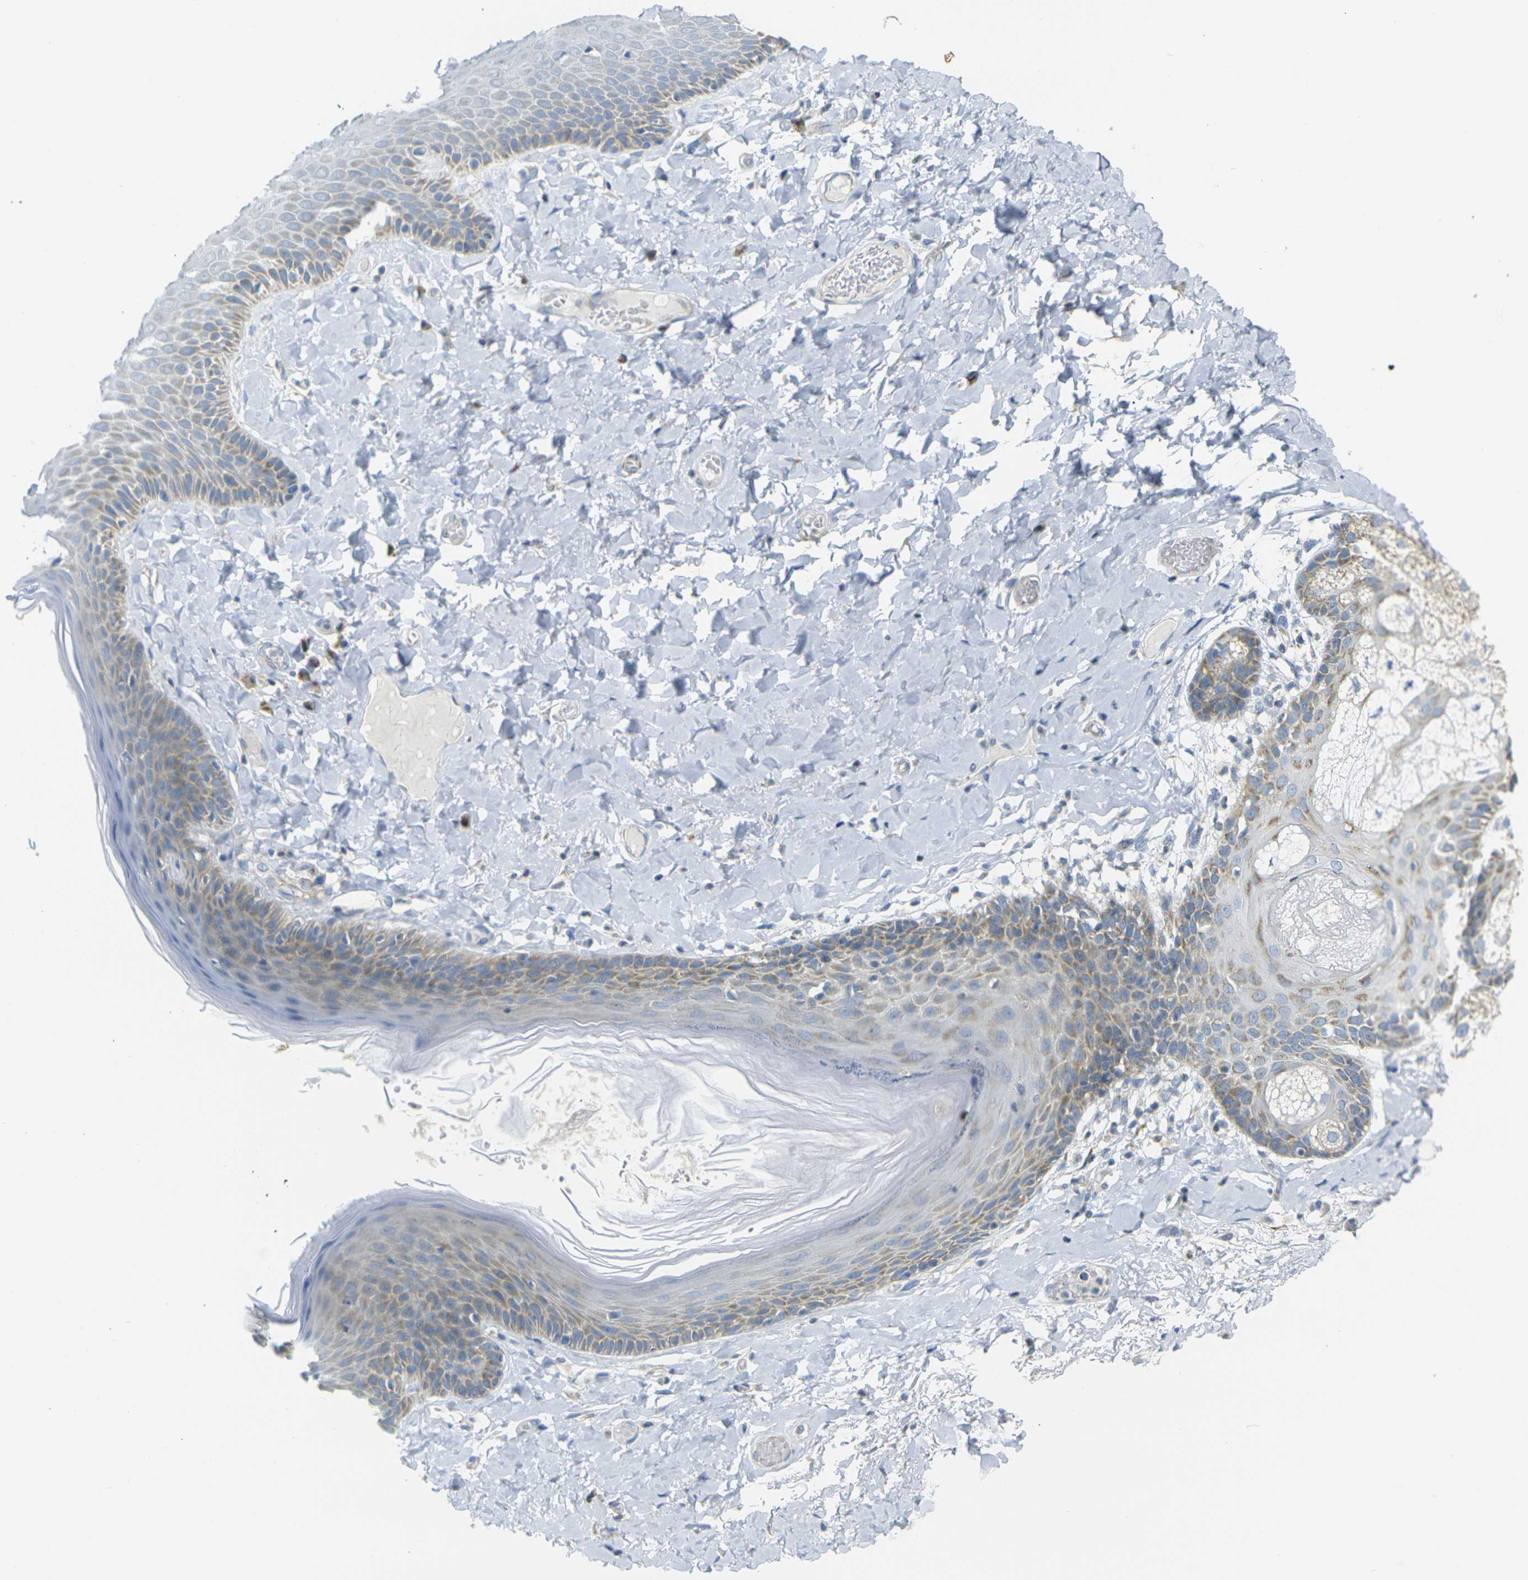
{"staining": {"intensity": "weak", "quantity": "<25%", "location": "cytoplasmic/membranous"}, "tissue": "skin", "cell_type": "Epidermal cells", "image_type": "normal", "snomed": [{"axis": "morphology", "description": "Normal tissue, NOS"}, {"axis": "topography", "description": "Anal"}], "caption": "Immunohistochemistry (IHC) histopathology image of benign skin: human skin stained with DAB reveals no significant protein expression in epidermal cells.", "gene": "PARD6B", "patient": {"sex": "male", "age": 69}}